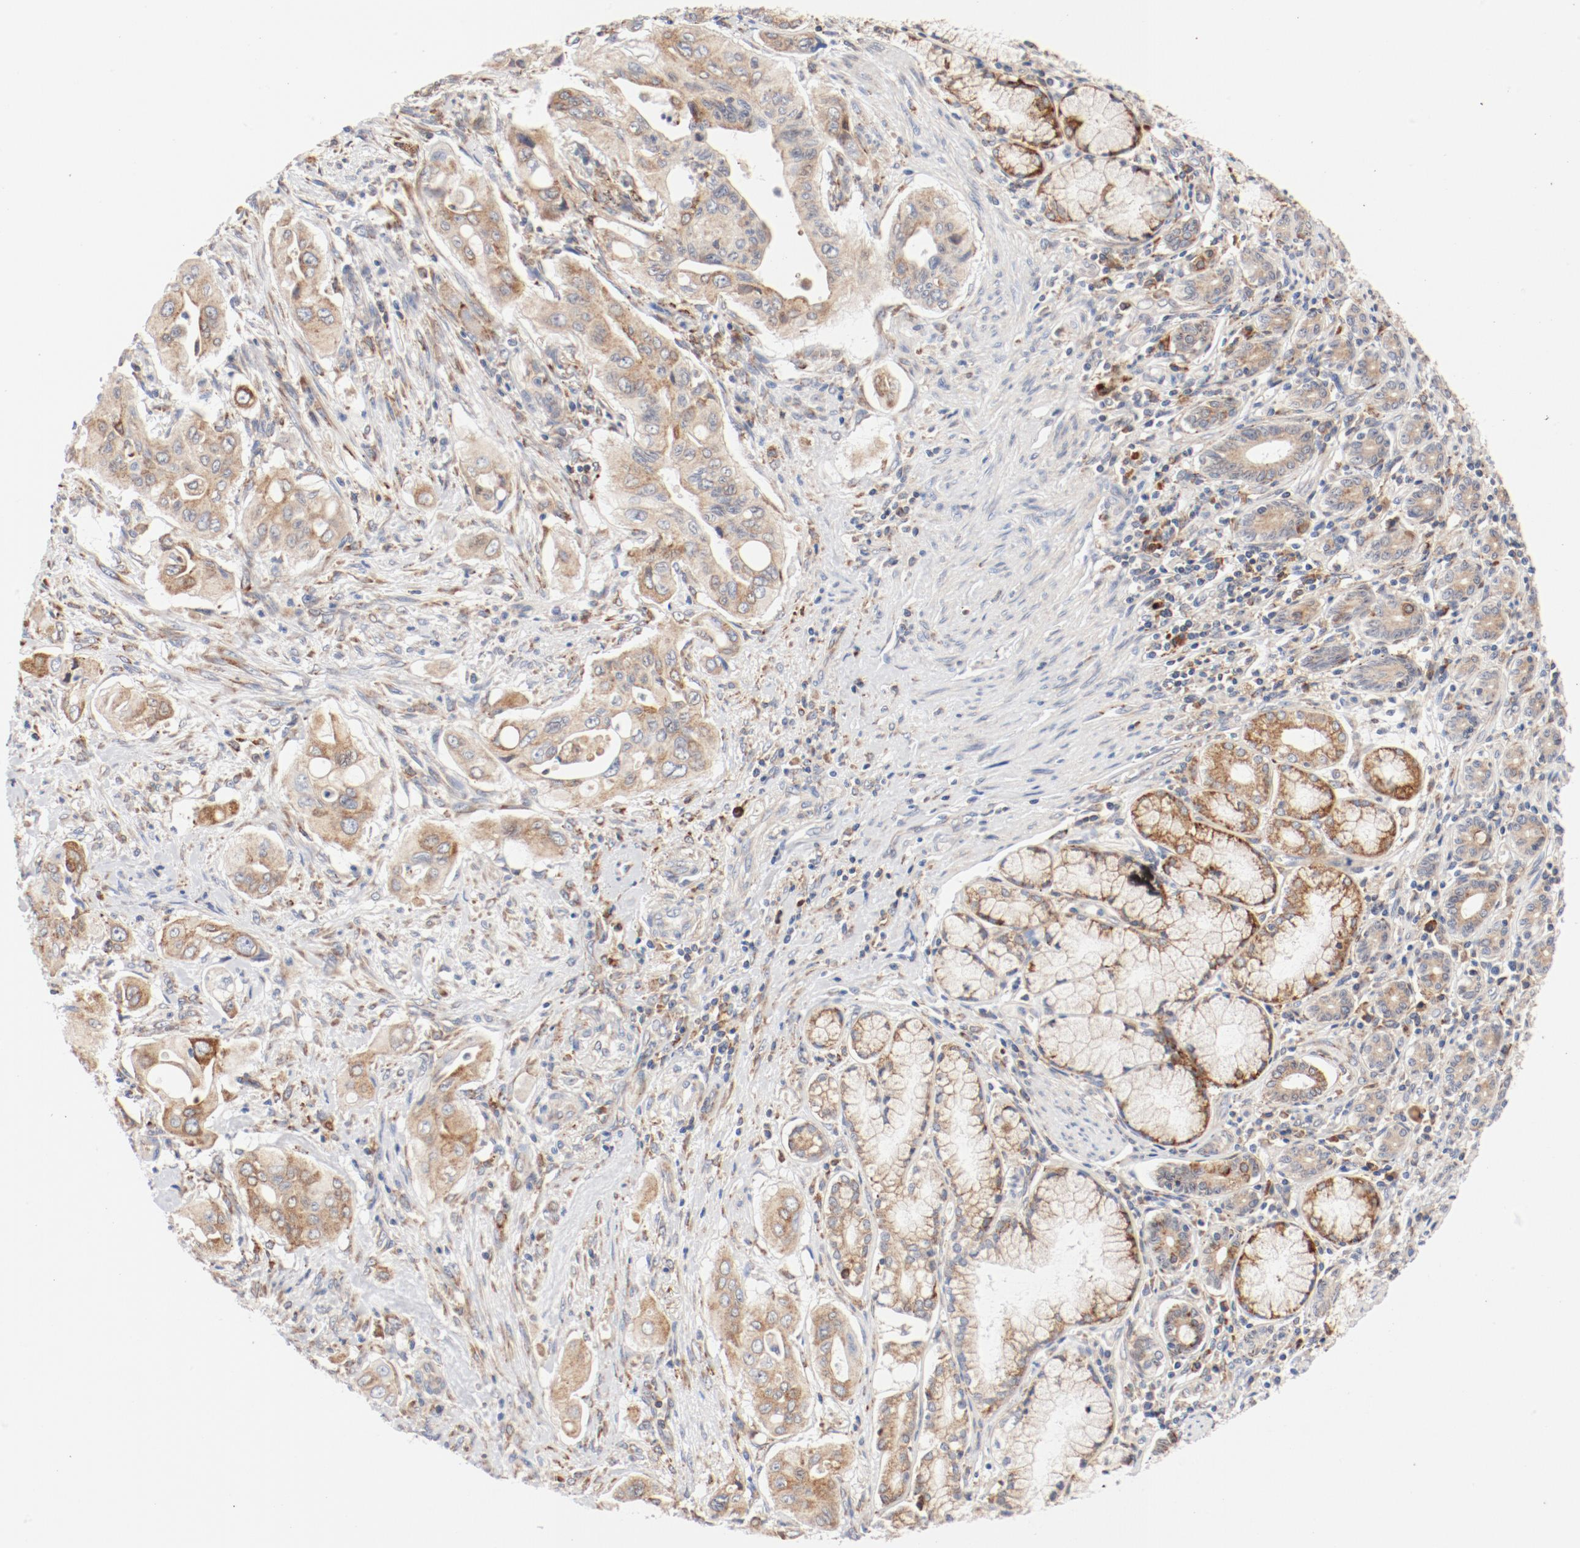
{"staining": {"intensity": "moderate", "quantity": ">75%", "location": "cytoplasmic/membranous"}, "tissue": "pancreatic cancer", "cell_type": "Tumor cells", "image_type": "cancer", "snomed": [{"axis": "morphology", "description": "Adenocarcinoma, NOS"}, {"axis": "topography", "description": "Pancreas"}], "caption": "Immunohistochemistry (IHC) staining of pancreatic cancer (adenocarcinoma), which exhibits medium levels of moderate cytoplasmic/membranous staining in about >75% of tumor cells indicating moderate cytoplasmic/membranous protein expression. The staining was performed using DAB (3,3'-diaminobenzidine) (brown) for protein detection and nuclei were counterstained in hematoxylin (blue).", "gene": "PDPK1", "patient": {"sex": "male", "age": 77}}